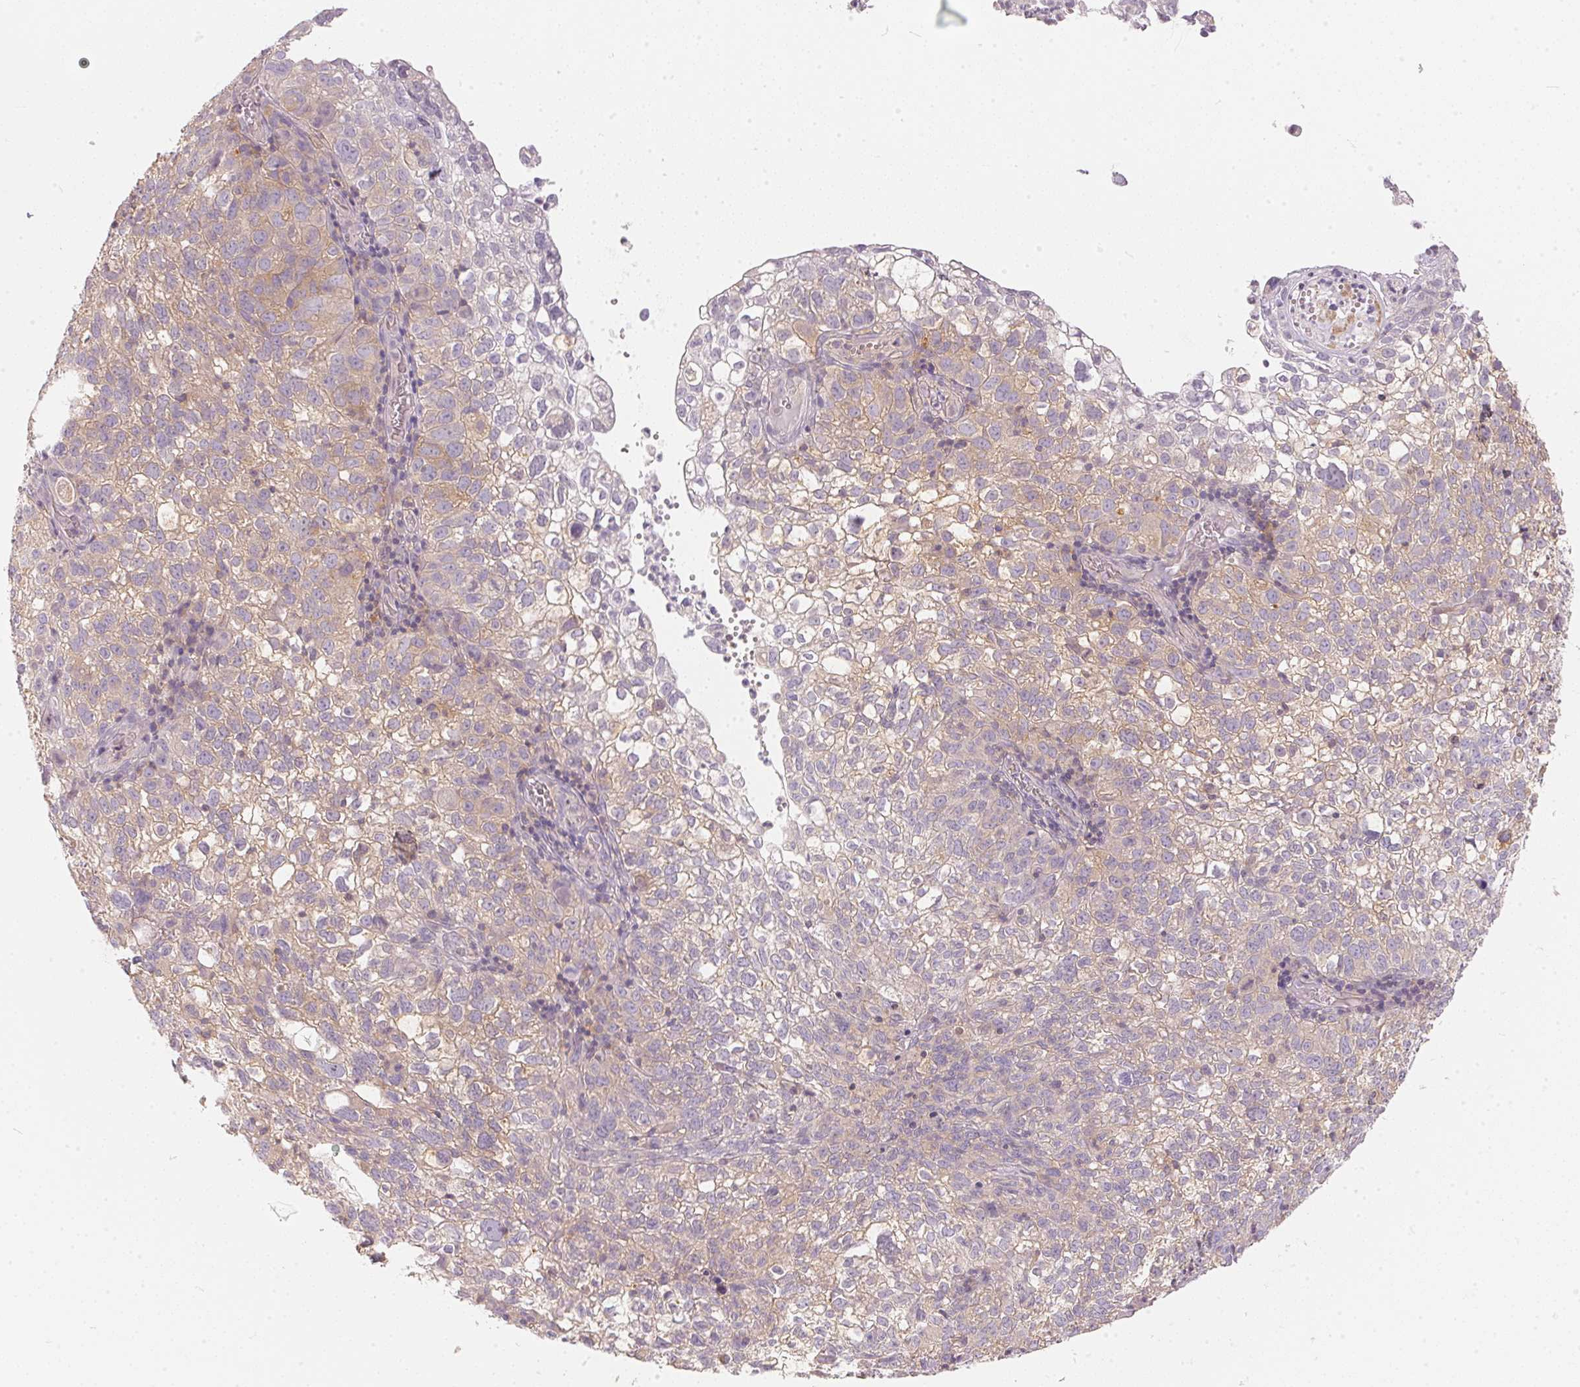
{"staining": {"intensity": "weak", "quantity": "25%-75%", "location": "cytoplasmic/membranous"}, "tissue": "cervical cancer", "cell_type": "Tumor cells", "image_type": "cancer", "snomed": [{"axis": "morphology", "description": "Squamous cell carcinoma, NOS"}, {"axis": "topography", "description": "Cervix"}], "caption": "Protein staining exhibits weak cytoplasmic/membranous expression in about 25%-75% of tumor cells in cervical squamous cell carcinoma.", "gene": "BLMH", "patient": {"sex": "female", "age": 55}}